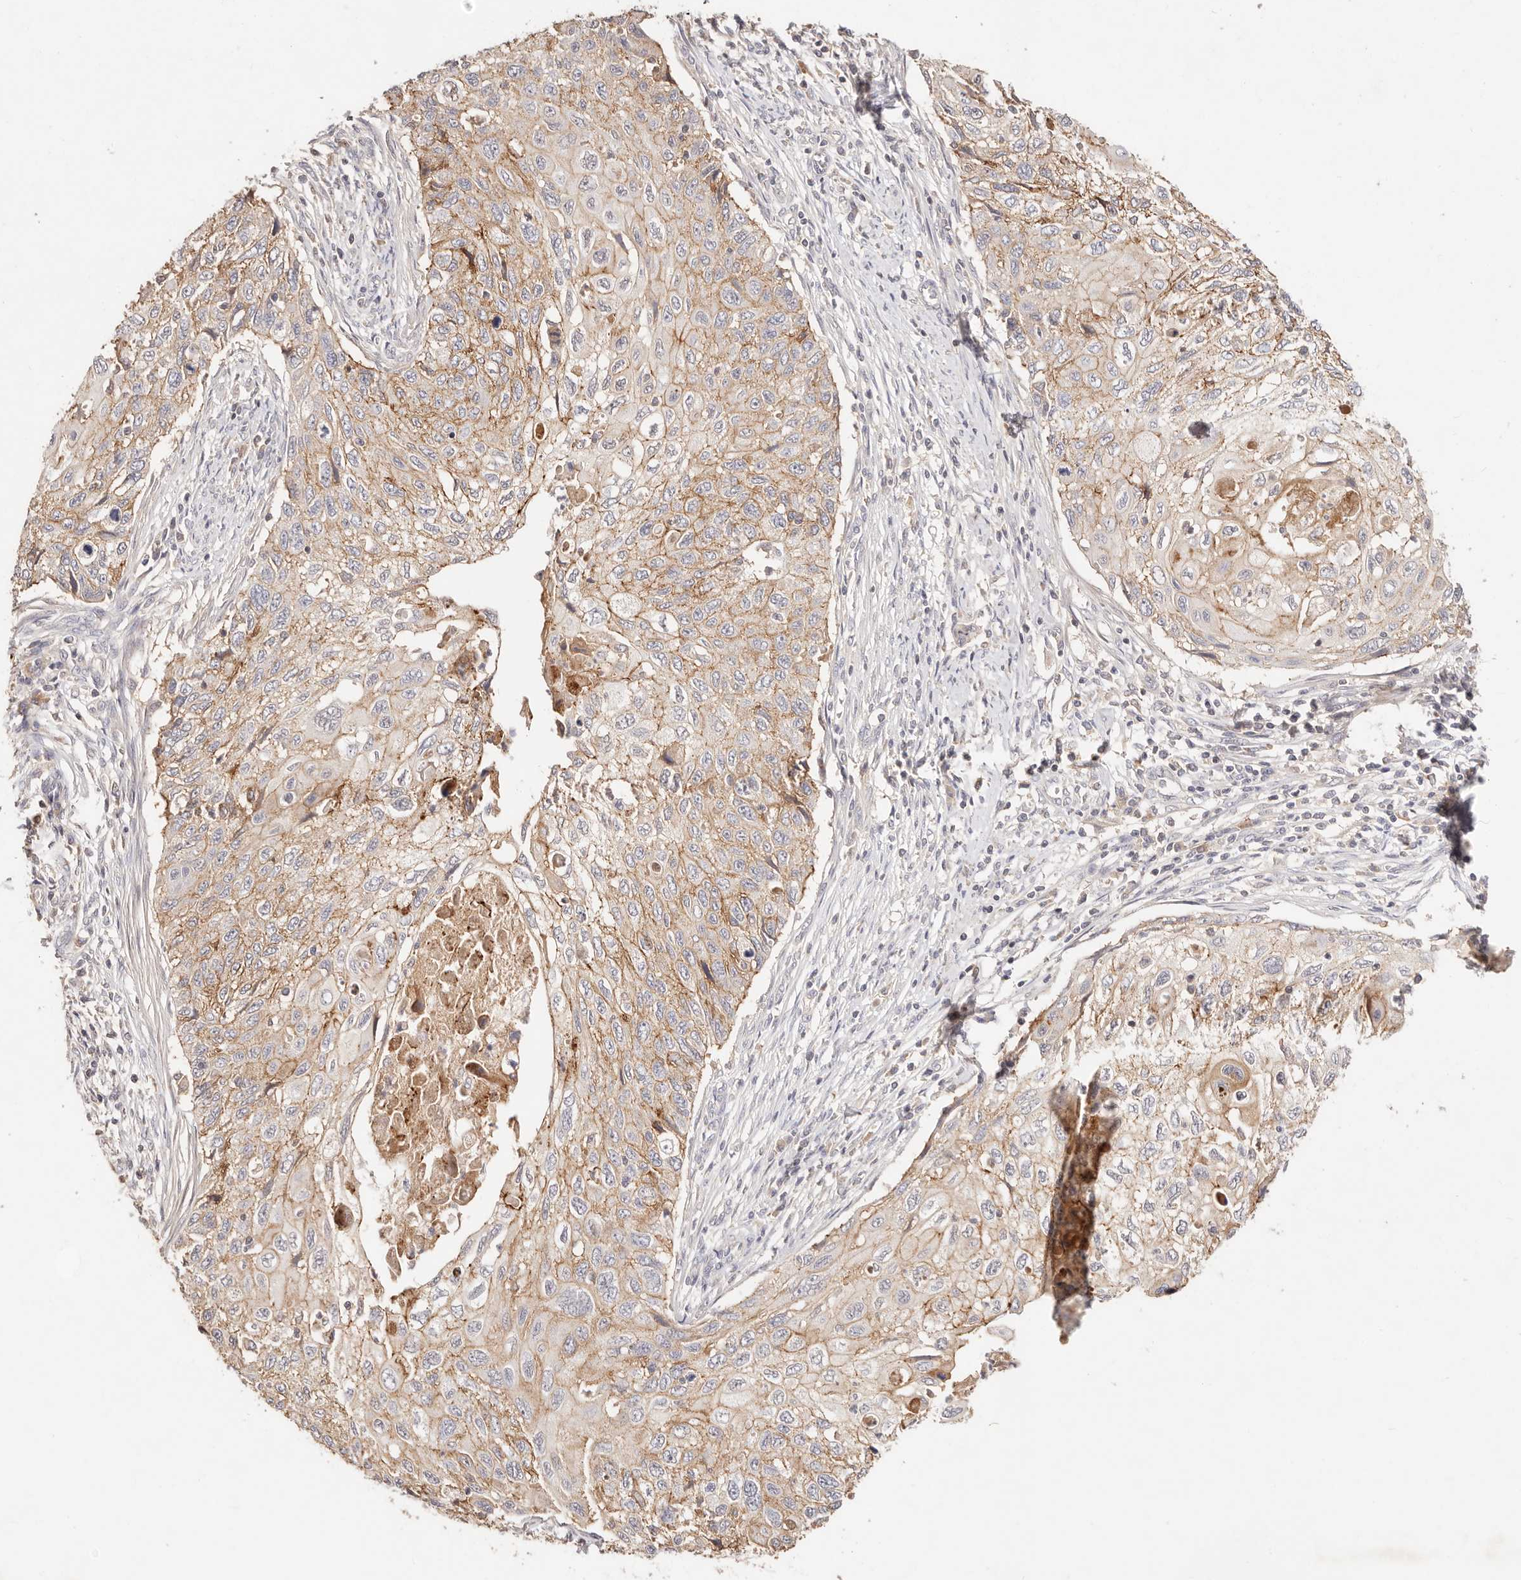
{"staining": {"intensity": "moderate", "quantity": "25%-75%", "location": "cytoplasmic/membranous"}, "tissue": "cervical cancer", "cell_type": "Tumor cells", "image_type": "cancer", "snomed": [{"axis": "morphology", "description": "Squamous cell carcinoma, NOS"}, {"axis": "topography", "description": "Cervix"}], "caption": "The micrograph reveals immunohistochemical staining of cervical squamous cell carcinoma. There is moderate cytoplasmic/membranous staining is seen in approximately 25%-75% of tumor cells. The protein is shown in brown color, while the nuclei are stained blue.", "gene": "CXADR", "patient": {"sex": "female", "age": 70}}